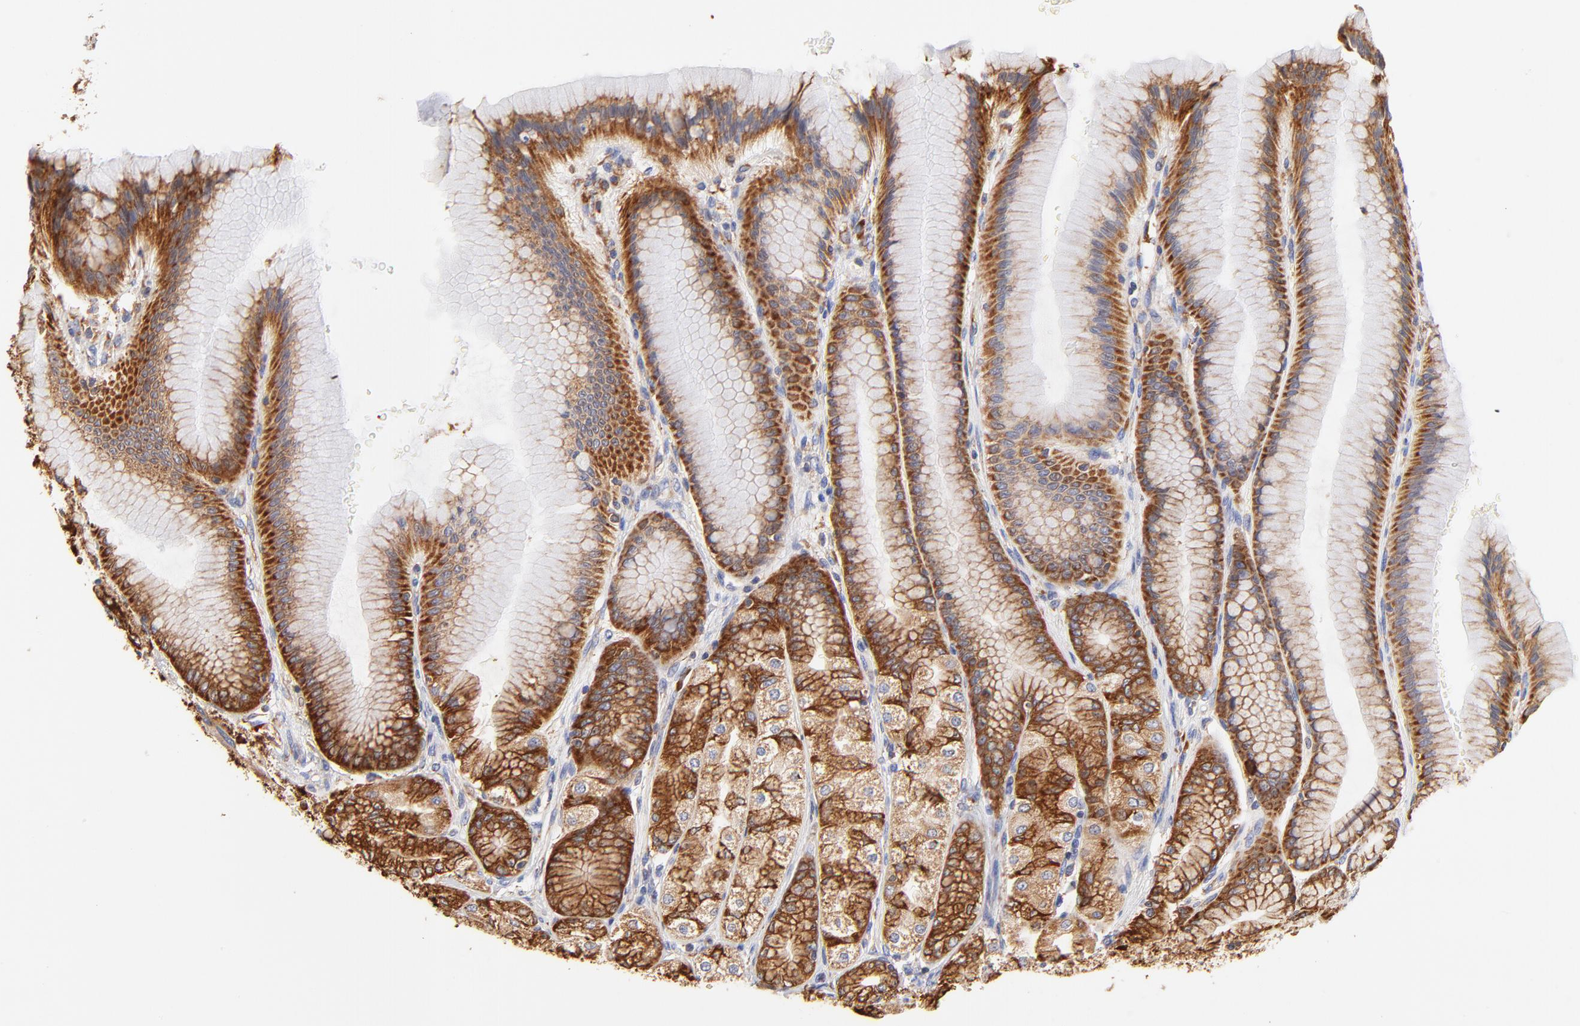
{"staining": {"intensity": "strong", "quantity": ">75%", "location": "cytoplasmic/membranous"}, "tissue": "stomach", "cell_type": "Glandular cells", "image_type": "normal", "snomed": [{"axis": "morphology", "description": "Normal tissue, NOS"}, {"axis": "morphology", "description": "Adenocarcinoma, NOS"}, {"axis": "topography", "description": "Stomach"}, {"axis": "topography", "description": "Stomach, lower"}], "caption": "The photomicrograph reveals immunohistochemical staining of normal stomach. There is strong cytoplasmic/membranous positivity is seen in approximately >75% of glandular cells. (DAB IHC, brown staining for protein, blue staining for nuclei).", "gene": "RPL27", "patient": {"sex": "female", "age": 65}}